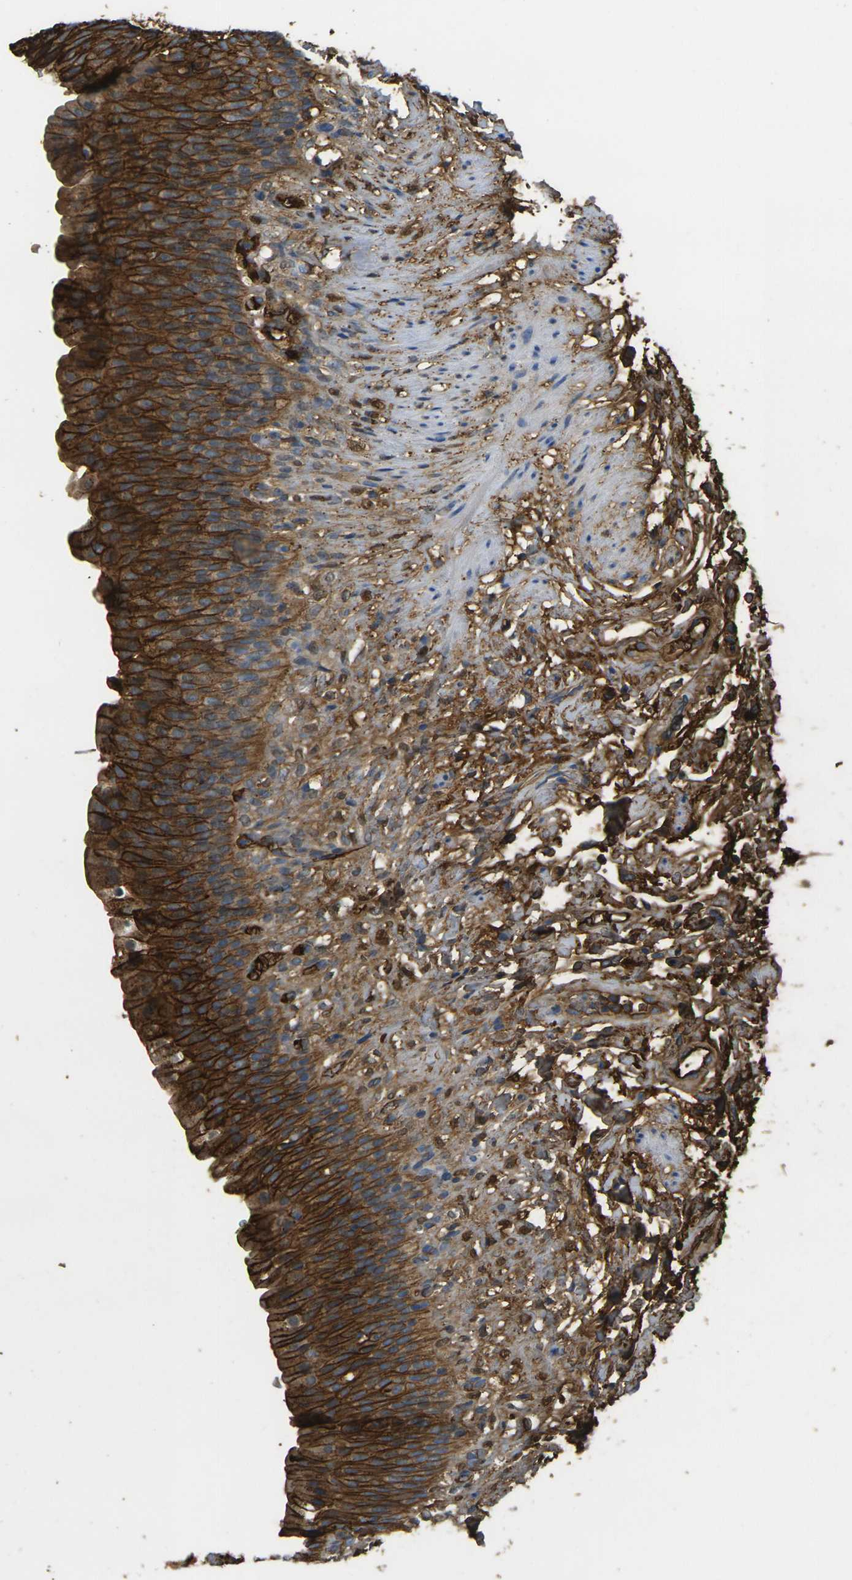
{"staining": {"intensity": "strong", "quantity": ">75%", "location": "cytoplasmic/membranous"}, "tissue": "urinary bladder", "cell_type": "Urothelial cells", "image_type": "normal", "snomed": [{"axis": "morphology", "description": "Normal tissue, NOS"}, {"axis": "topography", "description": "Urinary bladder"}], "caption": "IHC staining of benign urinary bladder, which reveals high levels of strong cytoplasmic/membranous positivity in about >75% of urothelial cells indicating strong cytoplasmic/membranous protein expression. The staining was performed using DAB (3,3'-diaminobenzidine) (brown) for protein detection and nuclei were counterstained in hematoxylin (blue).", "gene": "PLCD1", "patient": {"sex": "female", "age": 79}}